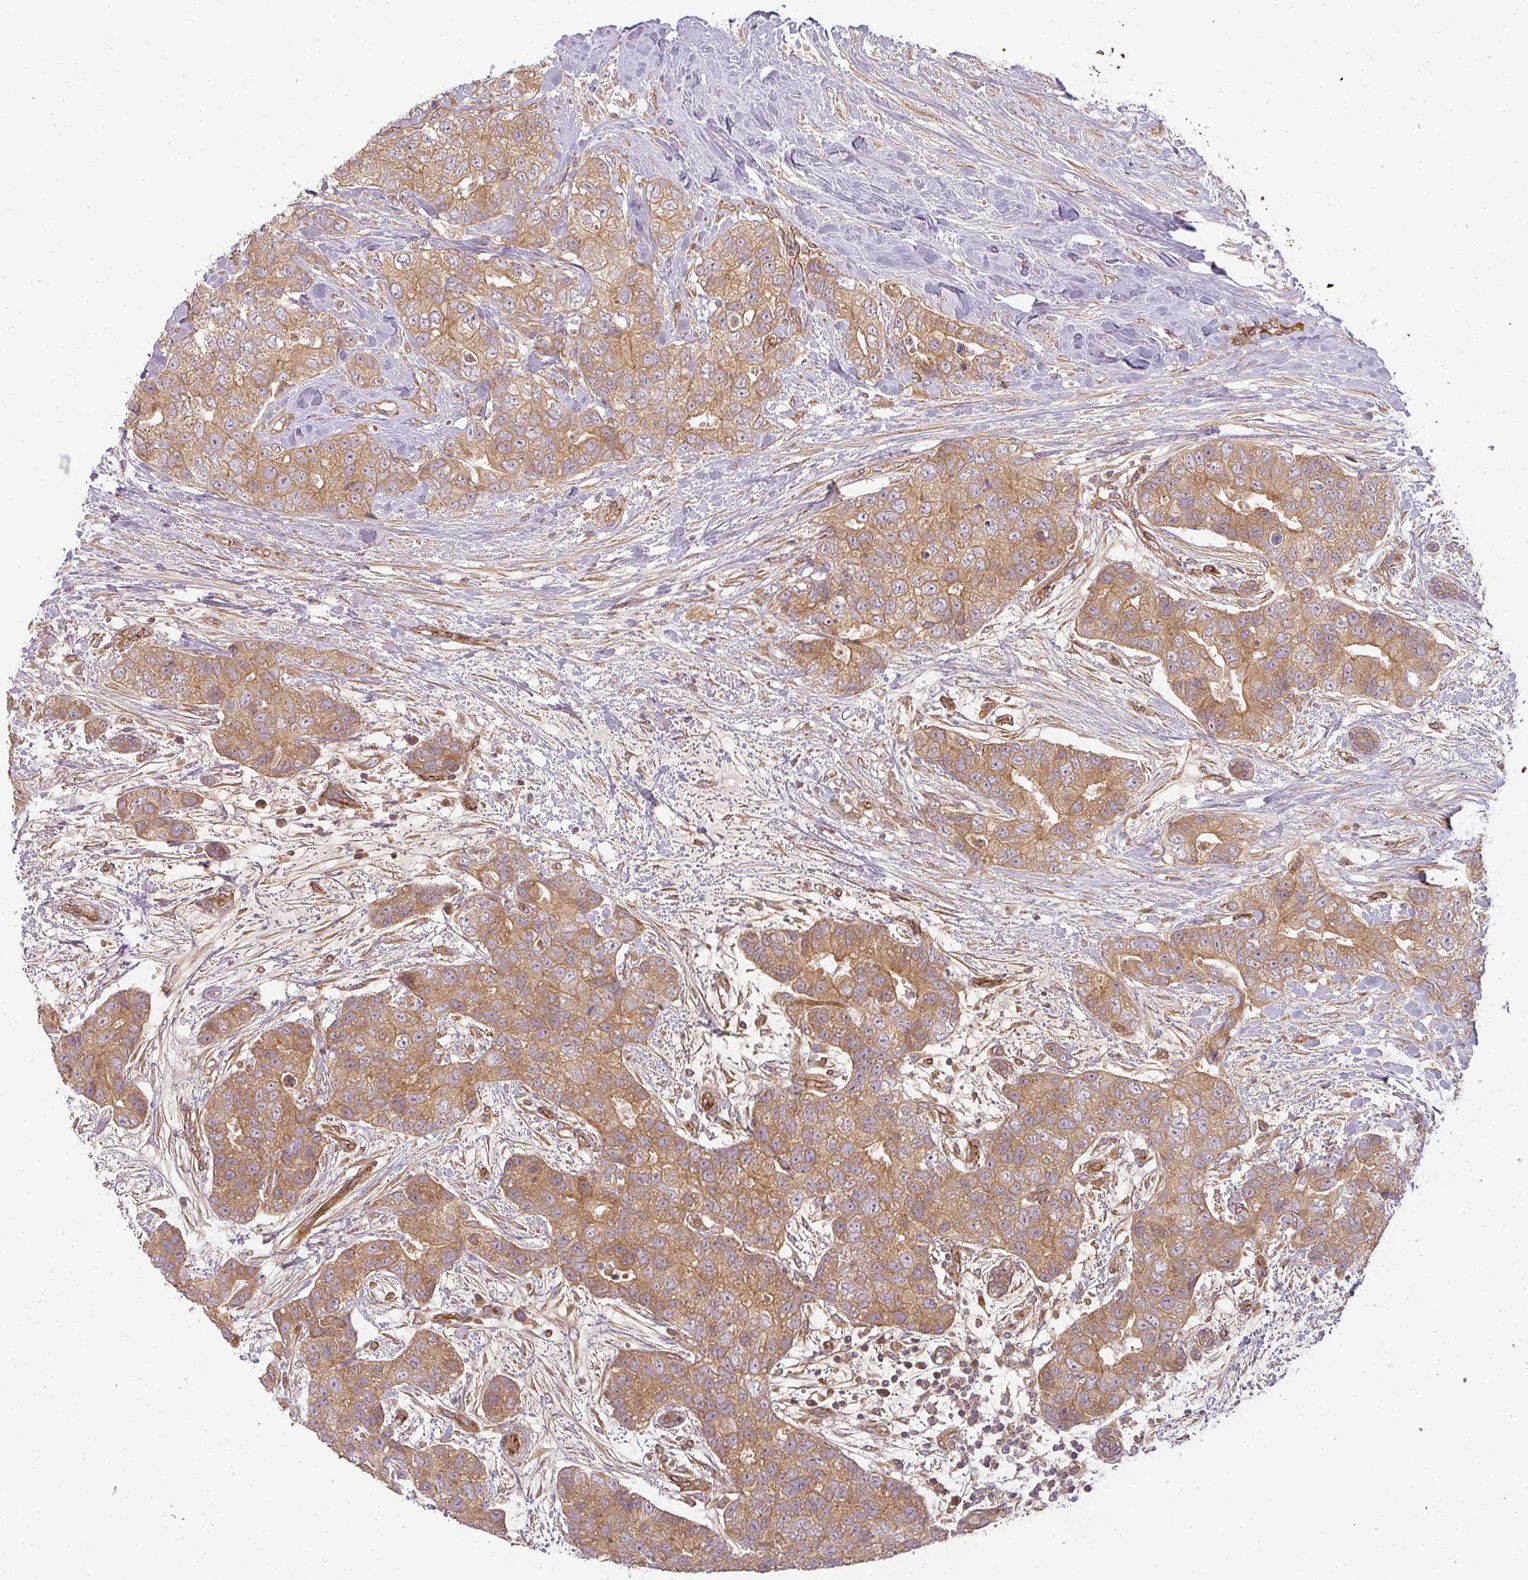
{"staining": {"intensity": "moderate", "quantity": ">75%", "location": "cytoplasmic/membranous"}, "tissue": "breast cancer", "cell_type": "Tumor cells", "image_type": "cancer", "snomed": [{"axis": "morphology", "description": "Duct carcinoma"}, {"axis": "topography", "description": "Breast"}], "caption": "A medium amount of moderate cytoplasmic/membranous staining is appreciated in approximately >75% of tumor cells in breast invasive ductal carcinoma tissue. Ihc stains the protein of interest in brown and the nuclei are stained blue.", "gene": "CNOT1", "patient": {"sex": "female", "age": 62}}